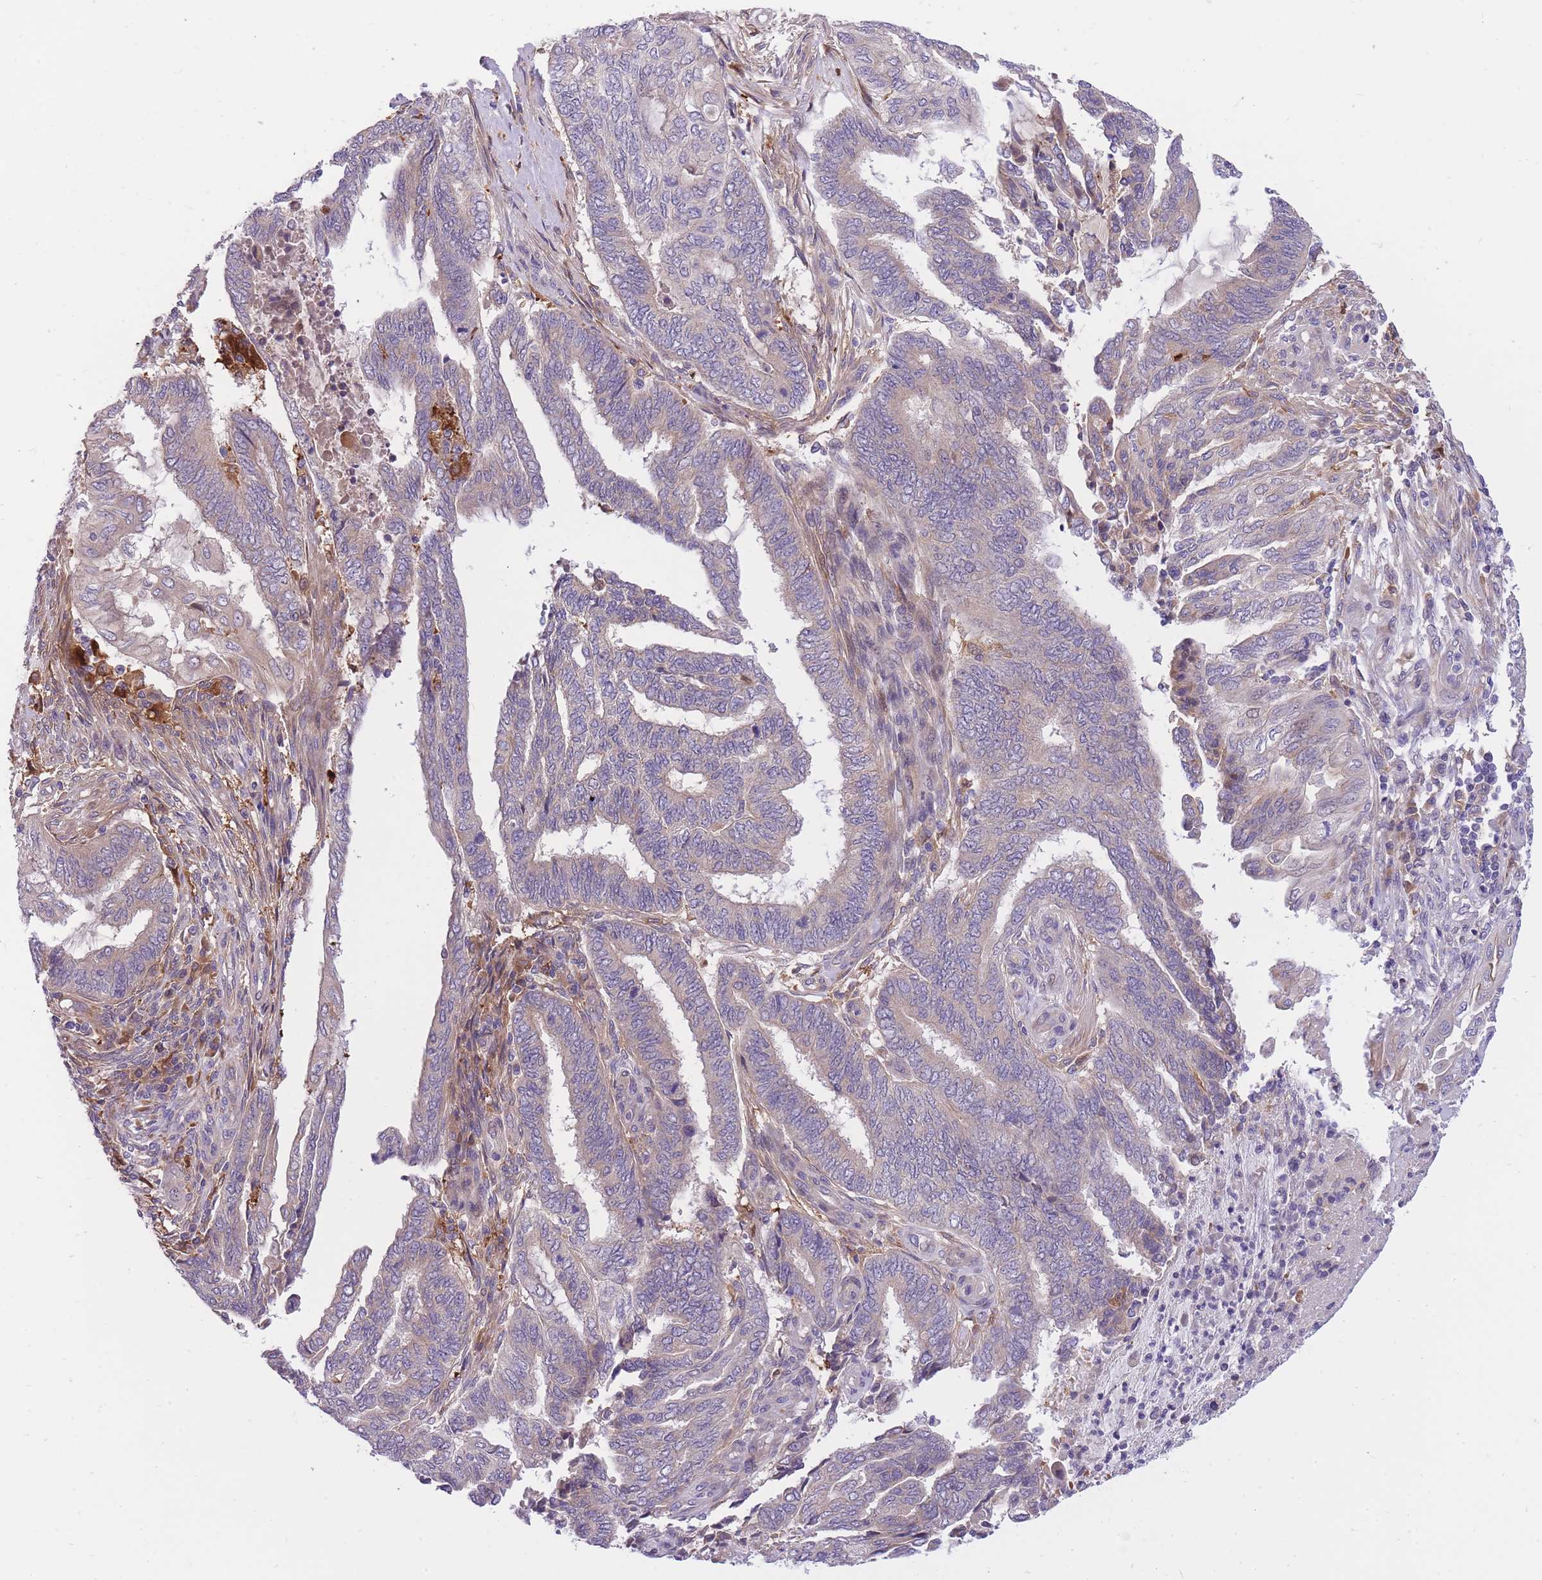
{"staining": {"intensity": "negative", "quantity": "none", "location": "none"}, "tissue": "endometrial cancer", "cell_type": "Tumor cells", "image_type": "cancer", "snomed": [{"axis": "morphology", "description": "Adenocarcinoma, NOS"}, {"axis": "topography", "description": "Uterus"}, {"axis": "topography", "description": "Endometrium"}], "caption": "An image of human endometrial cancer is negative for staining in tumor cells.", "gene": "CRYGN", "patient": {"sex": "female", "age": 70}}